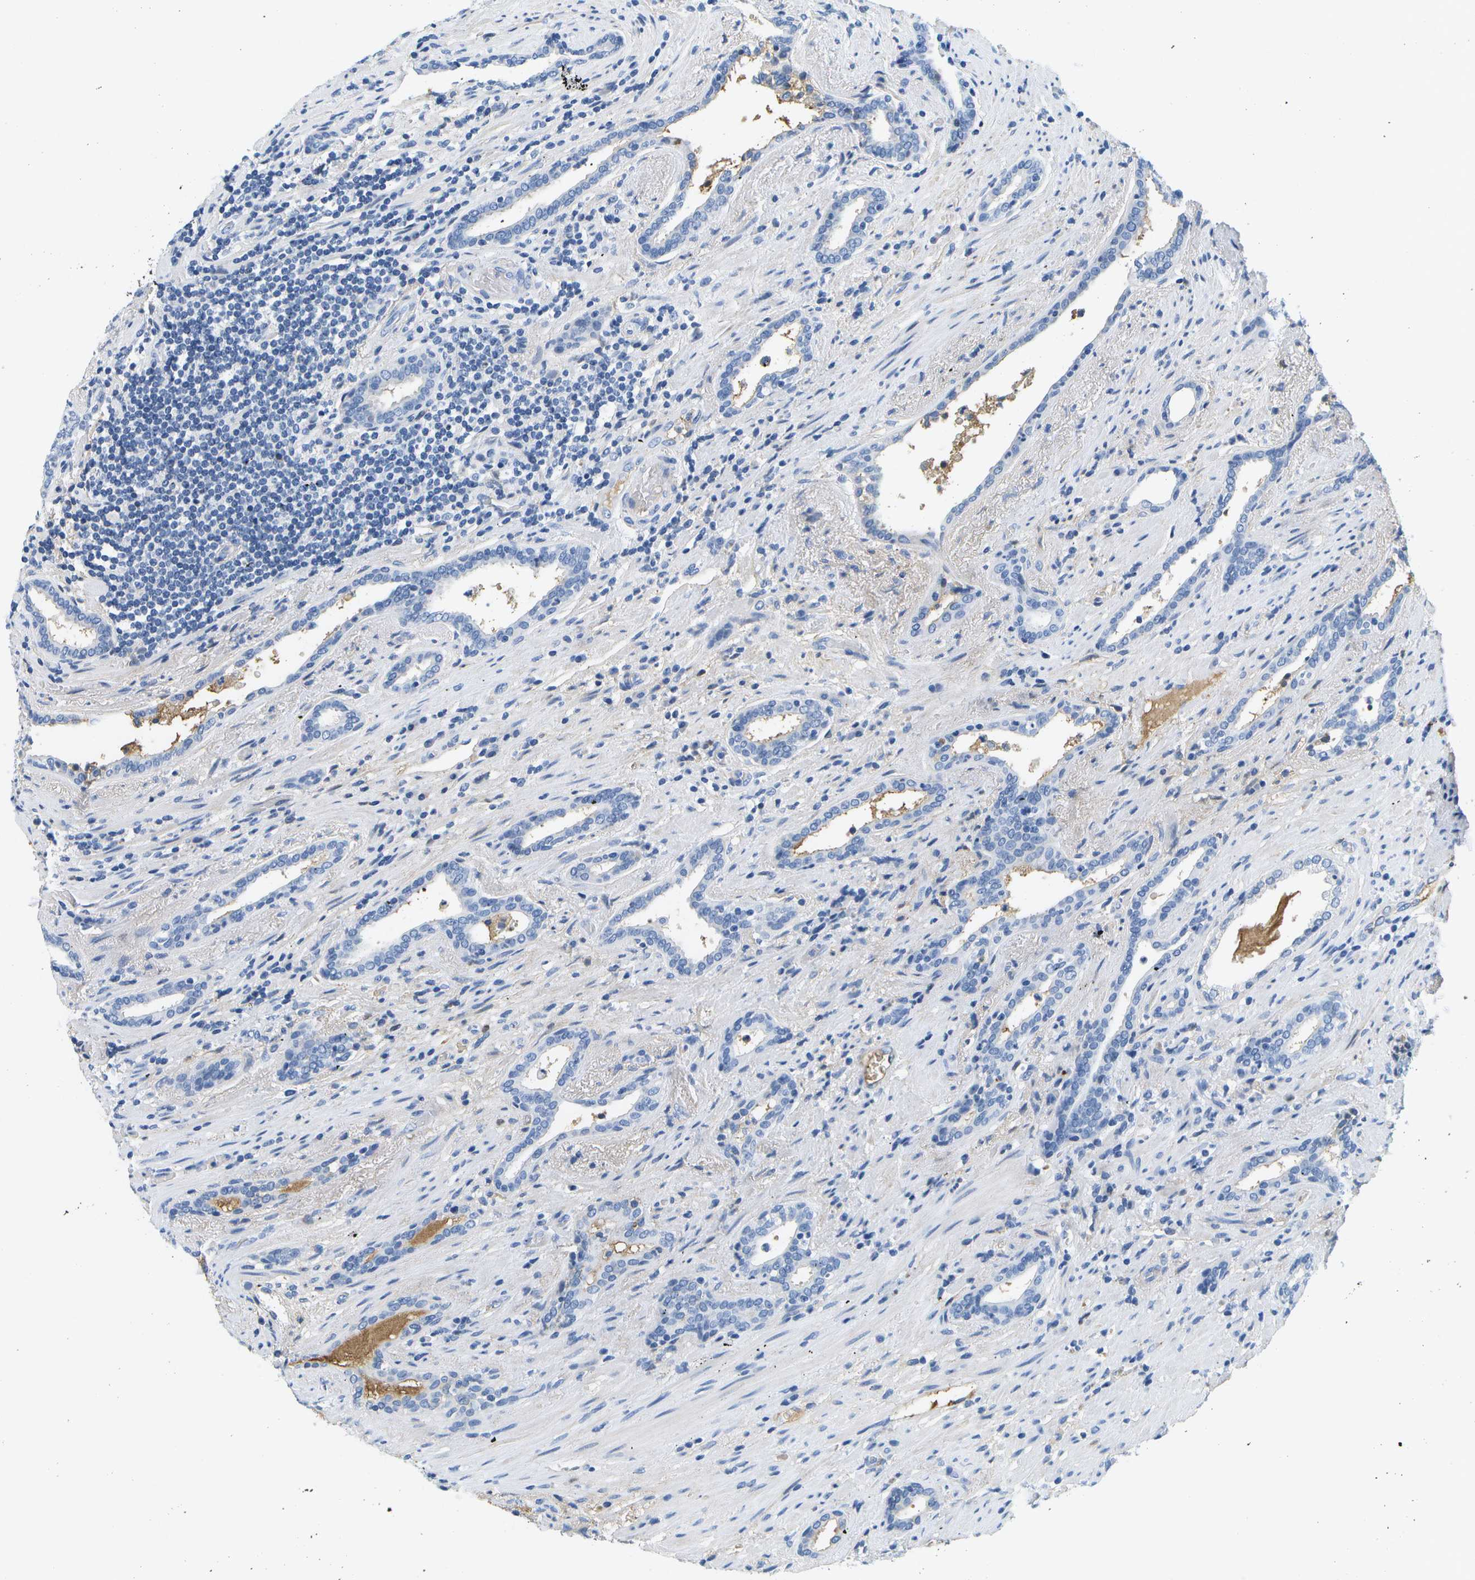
{"staining": {"intensity": "negative", "quantity": "none", "location": "none"}, "tissue": "prostate cancer", "cell_type": "Tumor cells", "image_type": "cancer", "snomed": [{"axis": "morphology", "description": "Adenocarcinoma, High grade"}, {"axis": "topography", "description": "Prostate"}], "caption": "The micrograph shows no staining of tumor cells in prostate cancer. (DAB immunohistochemistry (IHC), high magnification).", "gene": "SERPINA1", "patient": {"sex": "male", "age": 71}}